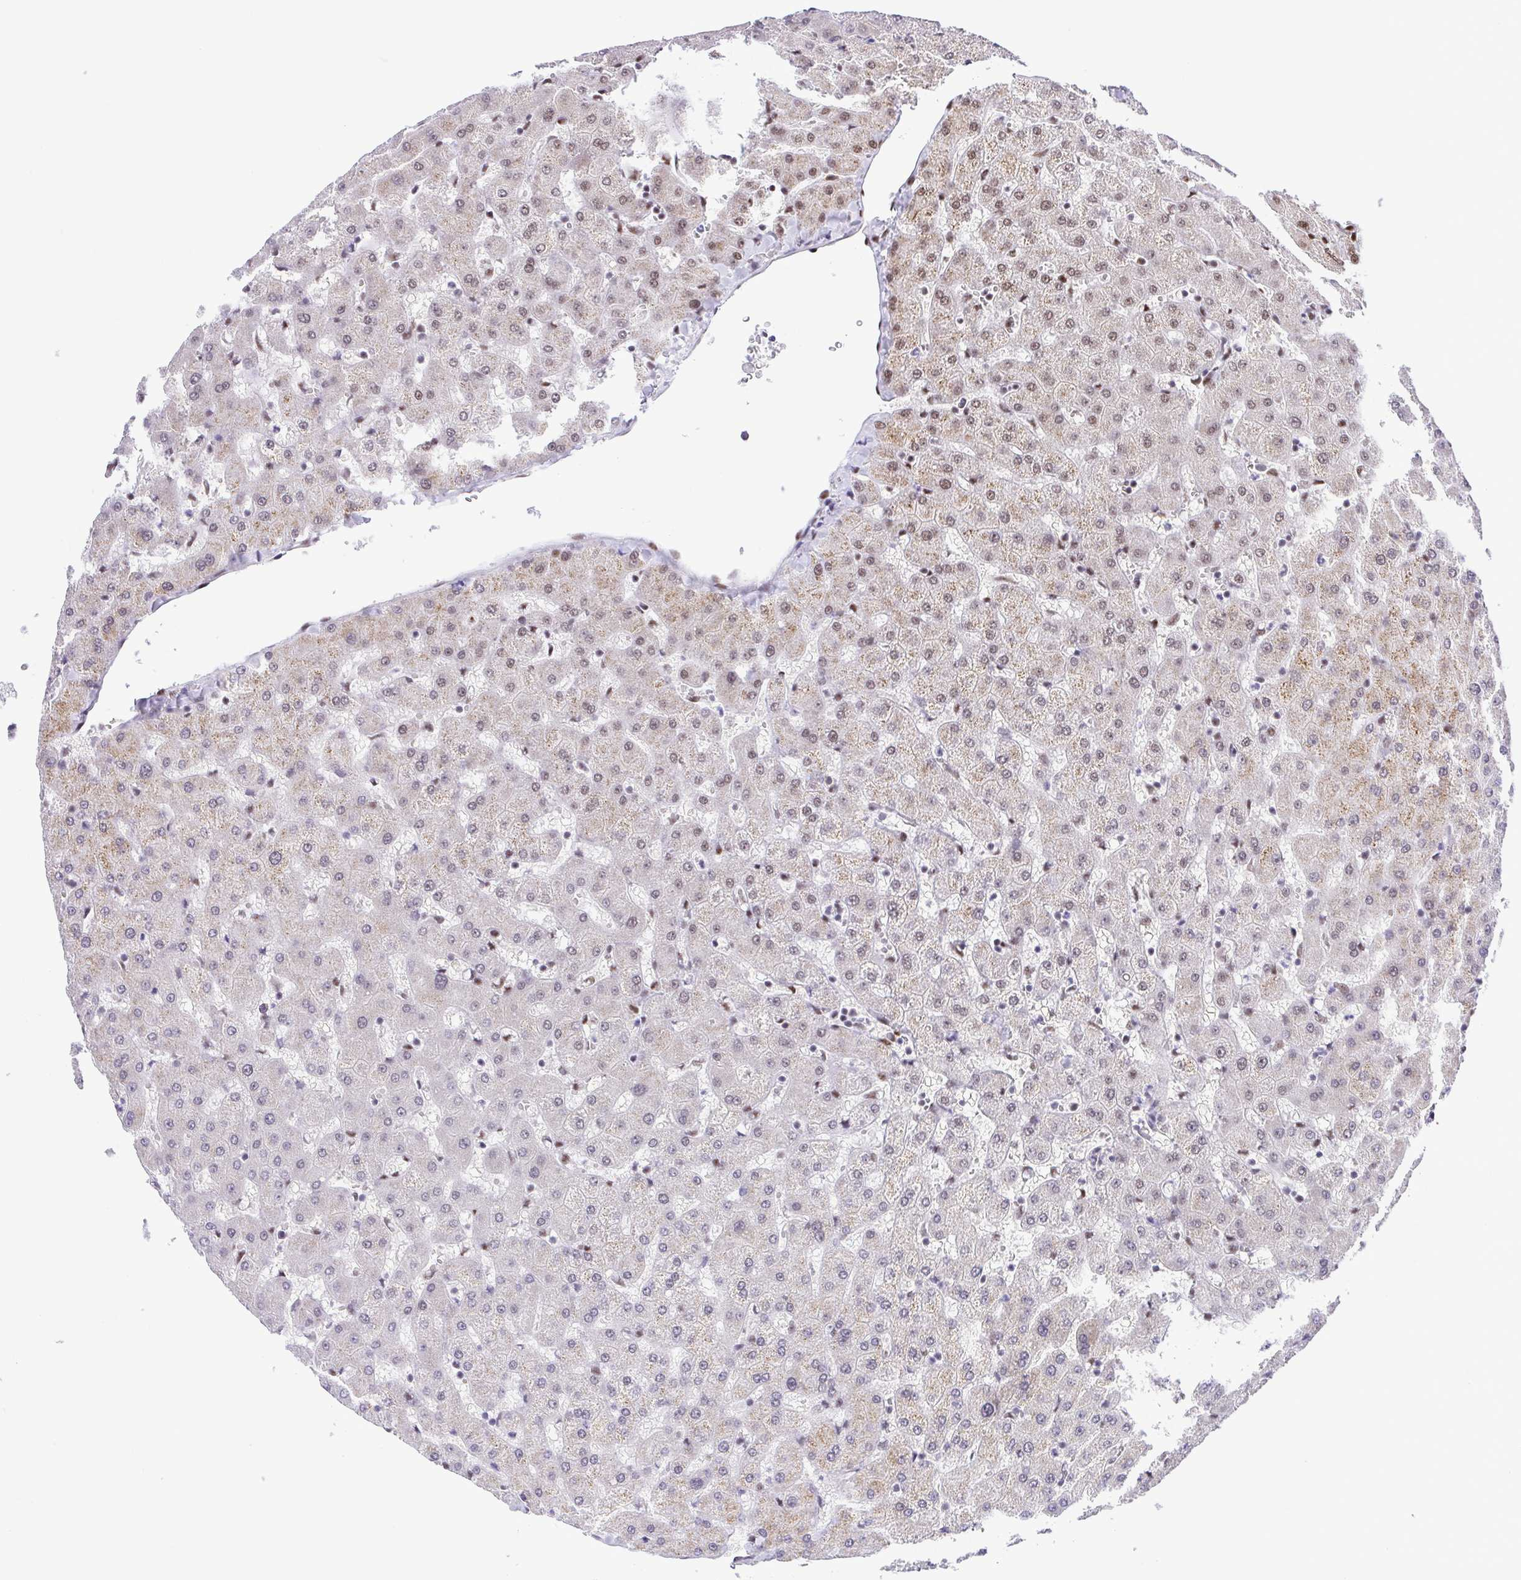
{"staining": {"intensity": "strong", "quantity": "25%-75%", "location": "nuclear"}, "tissue": "liver", "cell_type": "Cholangiocytes", "image_type": "normal", "snomed": [{"axis": "morphology", "description": "Normal tissue, NOS"}, {"axis": "topography", "description": "Liver"}], "caption": "A brown stain shows strong nuclear positivity of a protein in cholangiocytes of benign liver. The staining was performed using DAB (3,3'-diaminobenzidine), with brown indicating positive protein expression. Nuclei are stained blue with hematoxylin.", "gene": "TRIM28", "patient": {"sex": "female", "age": 63}}